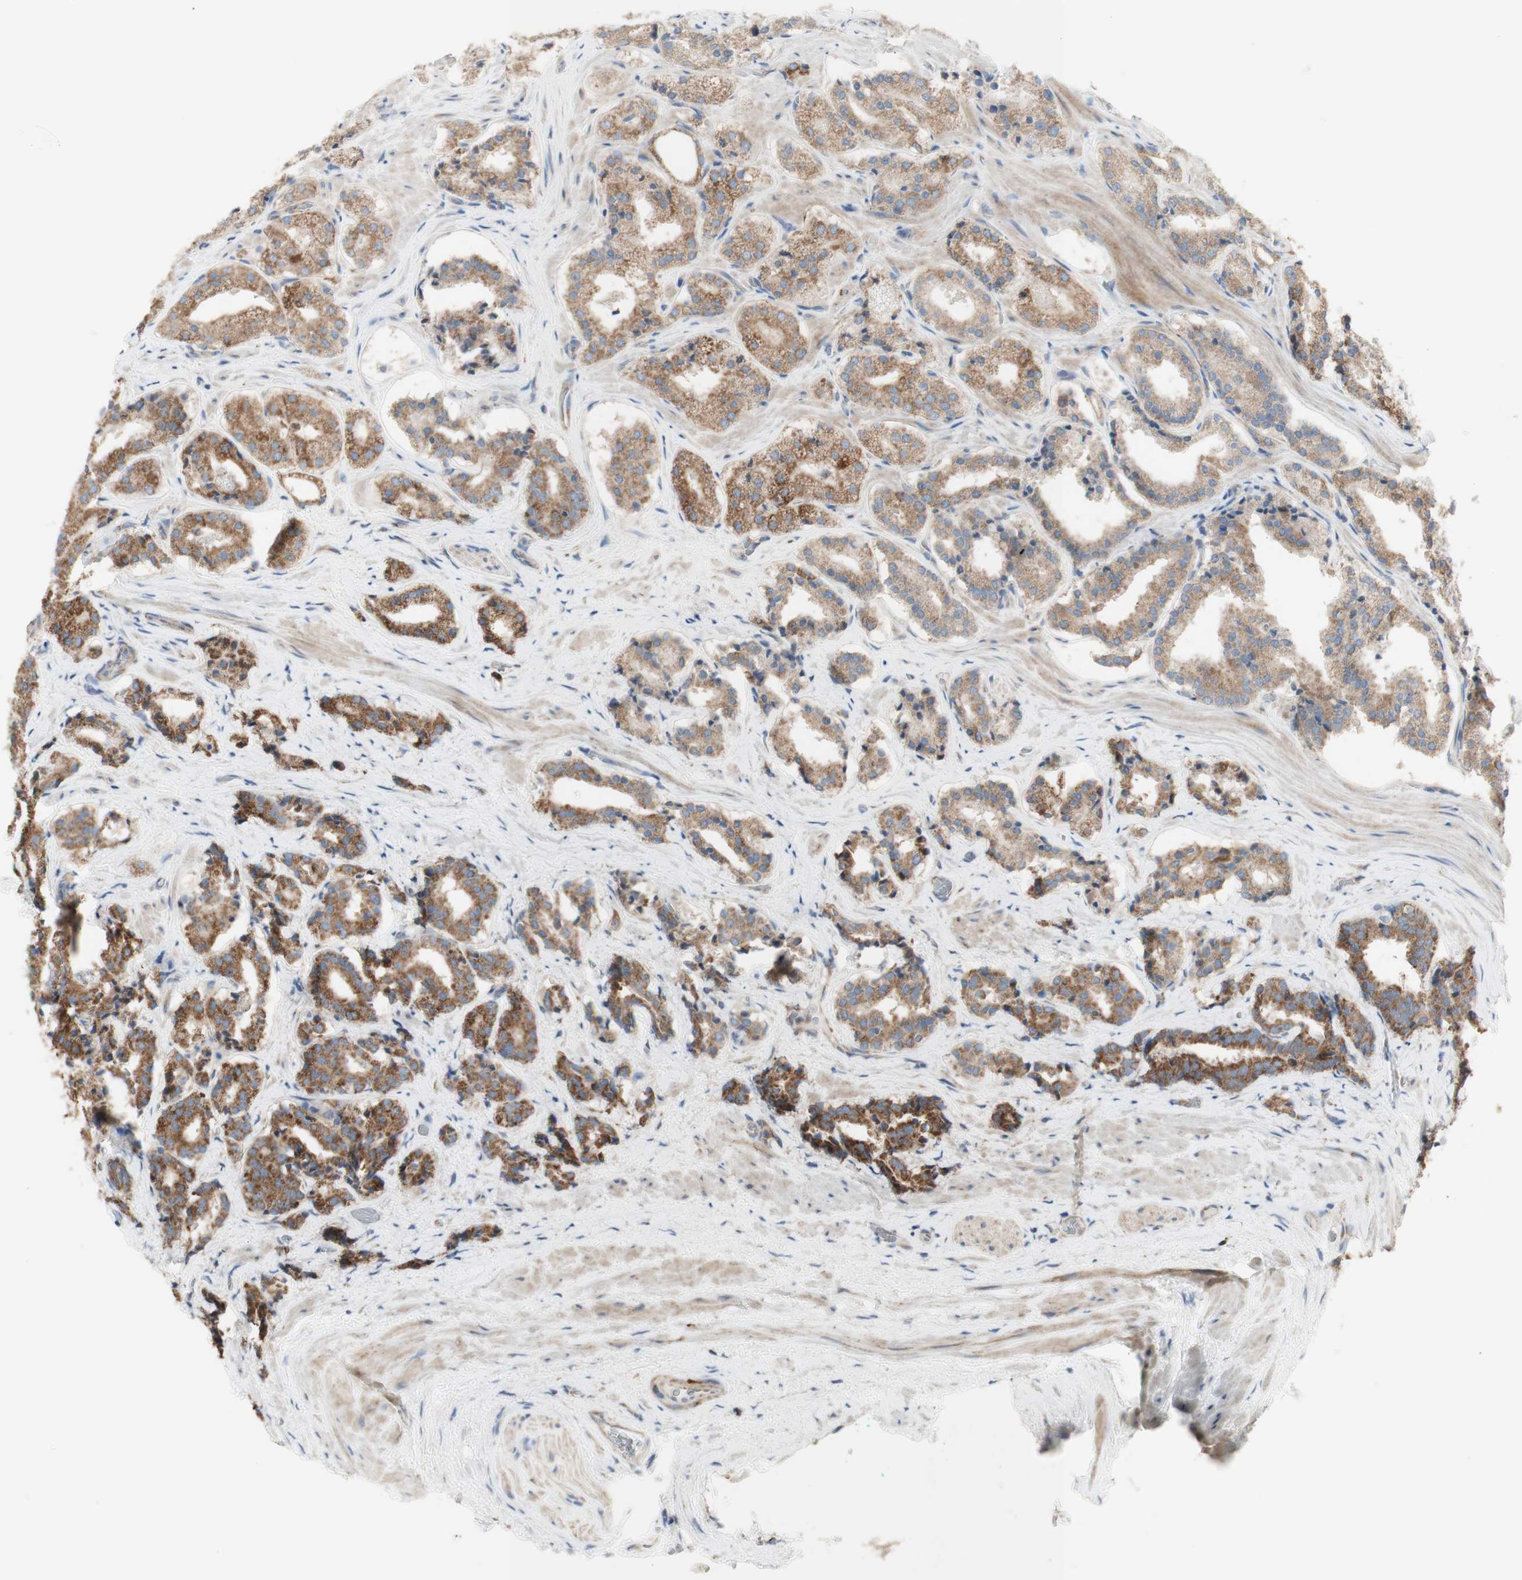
{"staining": {"intensity": "moderate", "quantity": "25%-75%", "location": "cytoplasmic/membranous"}, "tissue": "prostate cancer", "cell_type": "Tumor cells", "image_type": "cancer", "snomed": [{"axis": "morphology", "description": "Adenocarcinoma, High grade"}, {"axis": "topography", "description": "Prostate"}], "caption": "DAB (3,3'-diaminobenzidine) immunohistochemical staining of human prostate cancer (high-grade adenocarcinoma) reveals moderate cytoplasmic/membranous protein staining in approximately 25%-75% of tumor cells. (Stains: DAB in brown, nuclei in blue, Microscopy: brightfield microscopy at high magnification).", "gene": "C3orf52", "patient": {"sex": "male", "age": 60}}